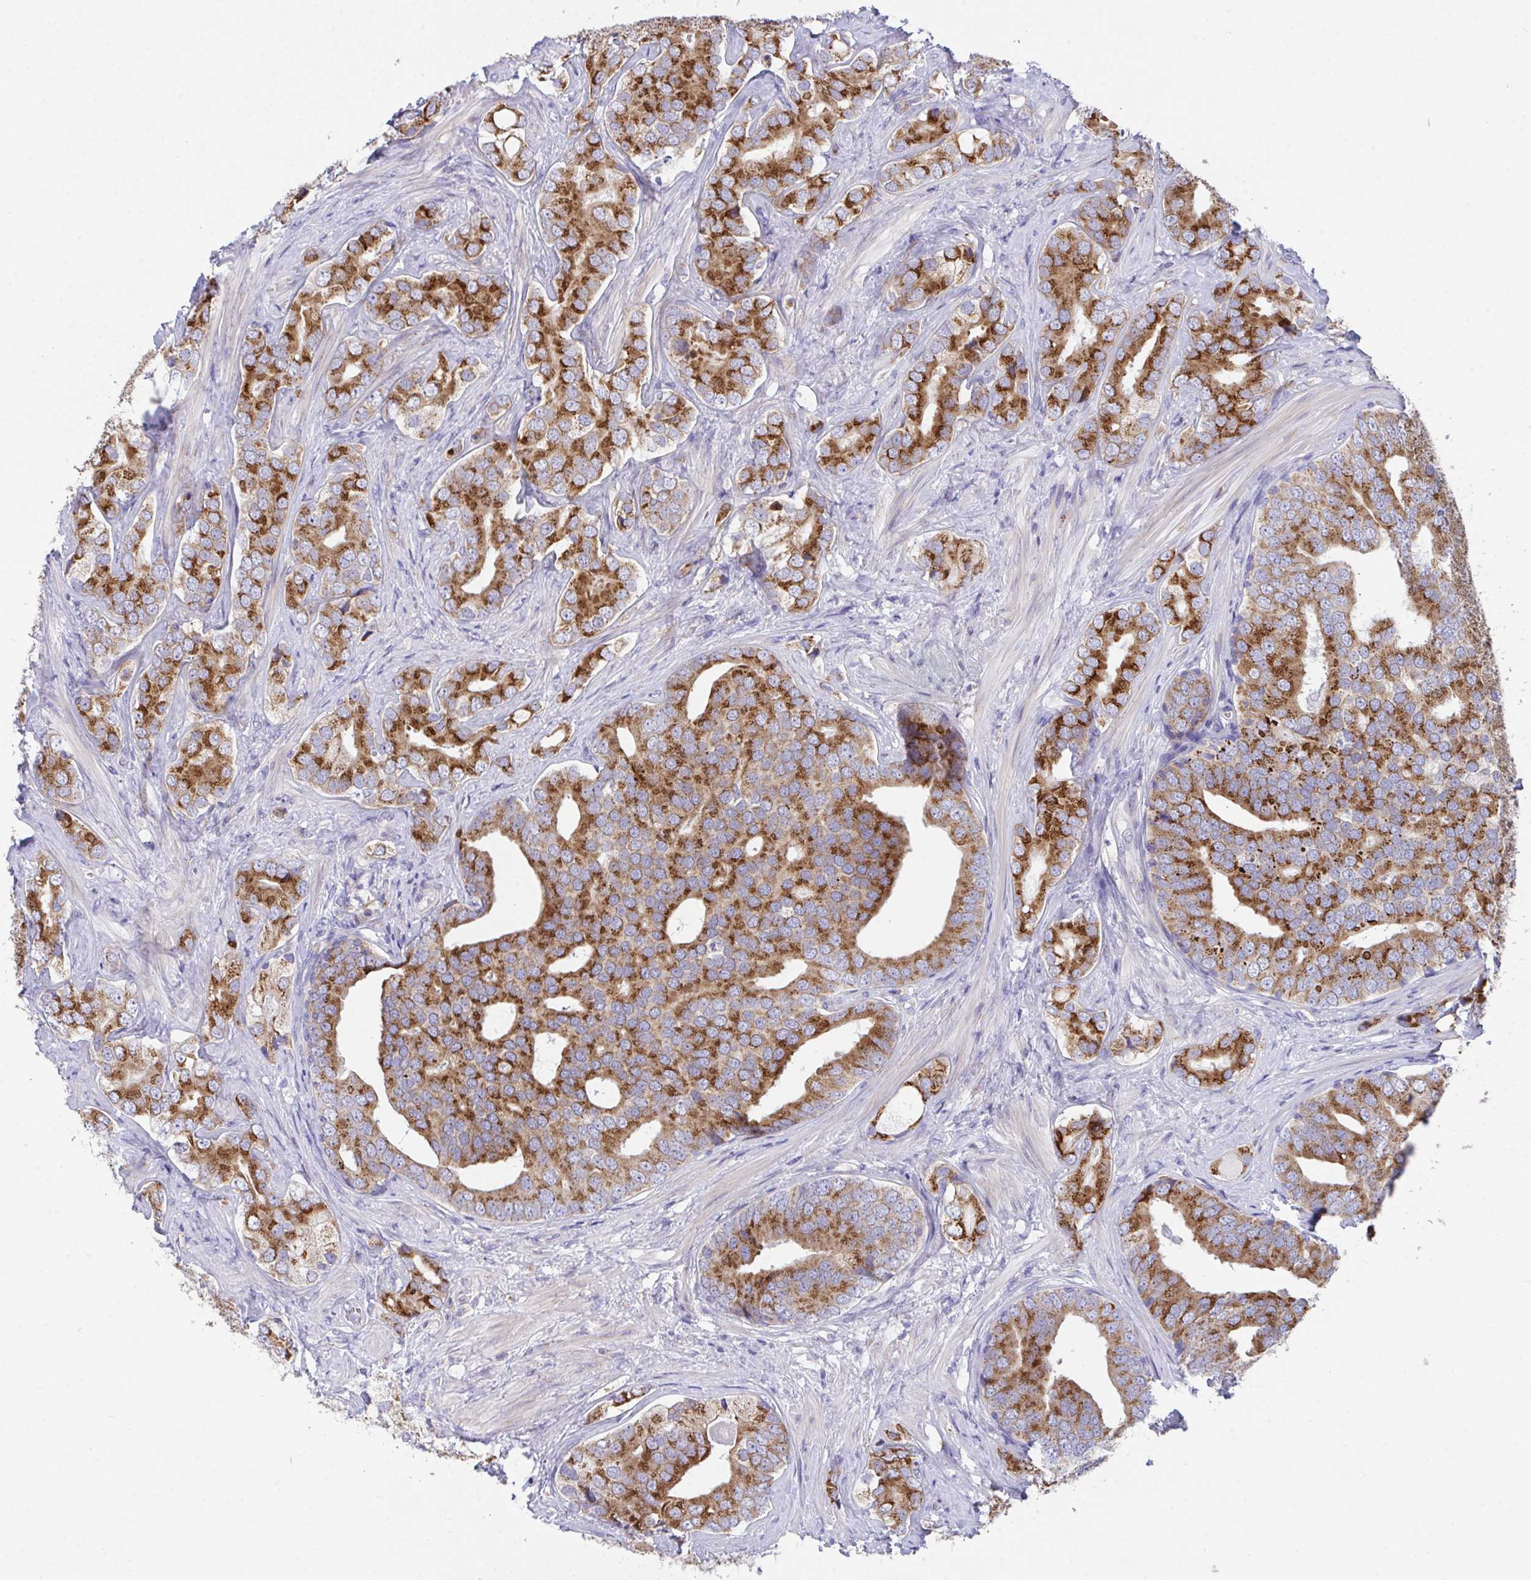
{"staining": {"intensity": "strong", "quantity": ">75%", "location": "cytoplasmic/membranous"}, "tissue": "prostate cancer", "cell_type": "Tumor cells", "image_type": "cancer", "snomed": [{"axis": "morphology", "description": "Adenocarcinoma, High grade"}, {"axis": "topography", "description": "Prostate"}], "caption": "Immunohistochemical staining of adenocarcinoma (high-grade) (prostate) displays strong cytoplasmic/membranous protein staining in approximately >75% of tumor cells.", "gene": "MIA3", "patient": {"sex": "male", "age": 62}}